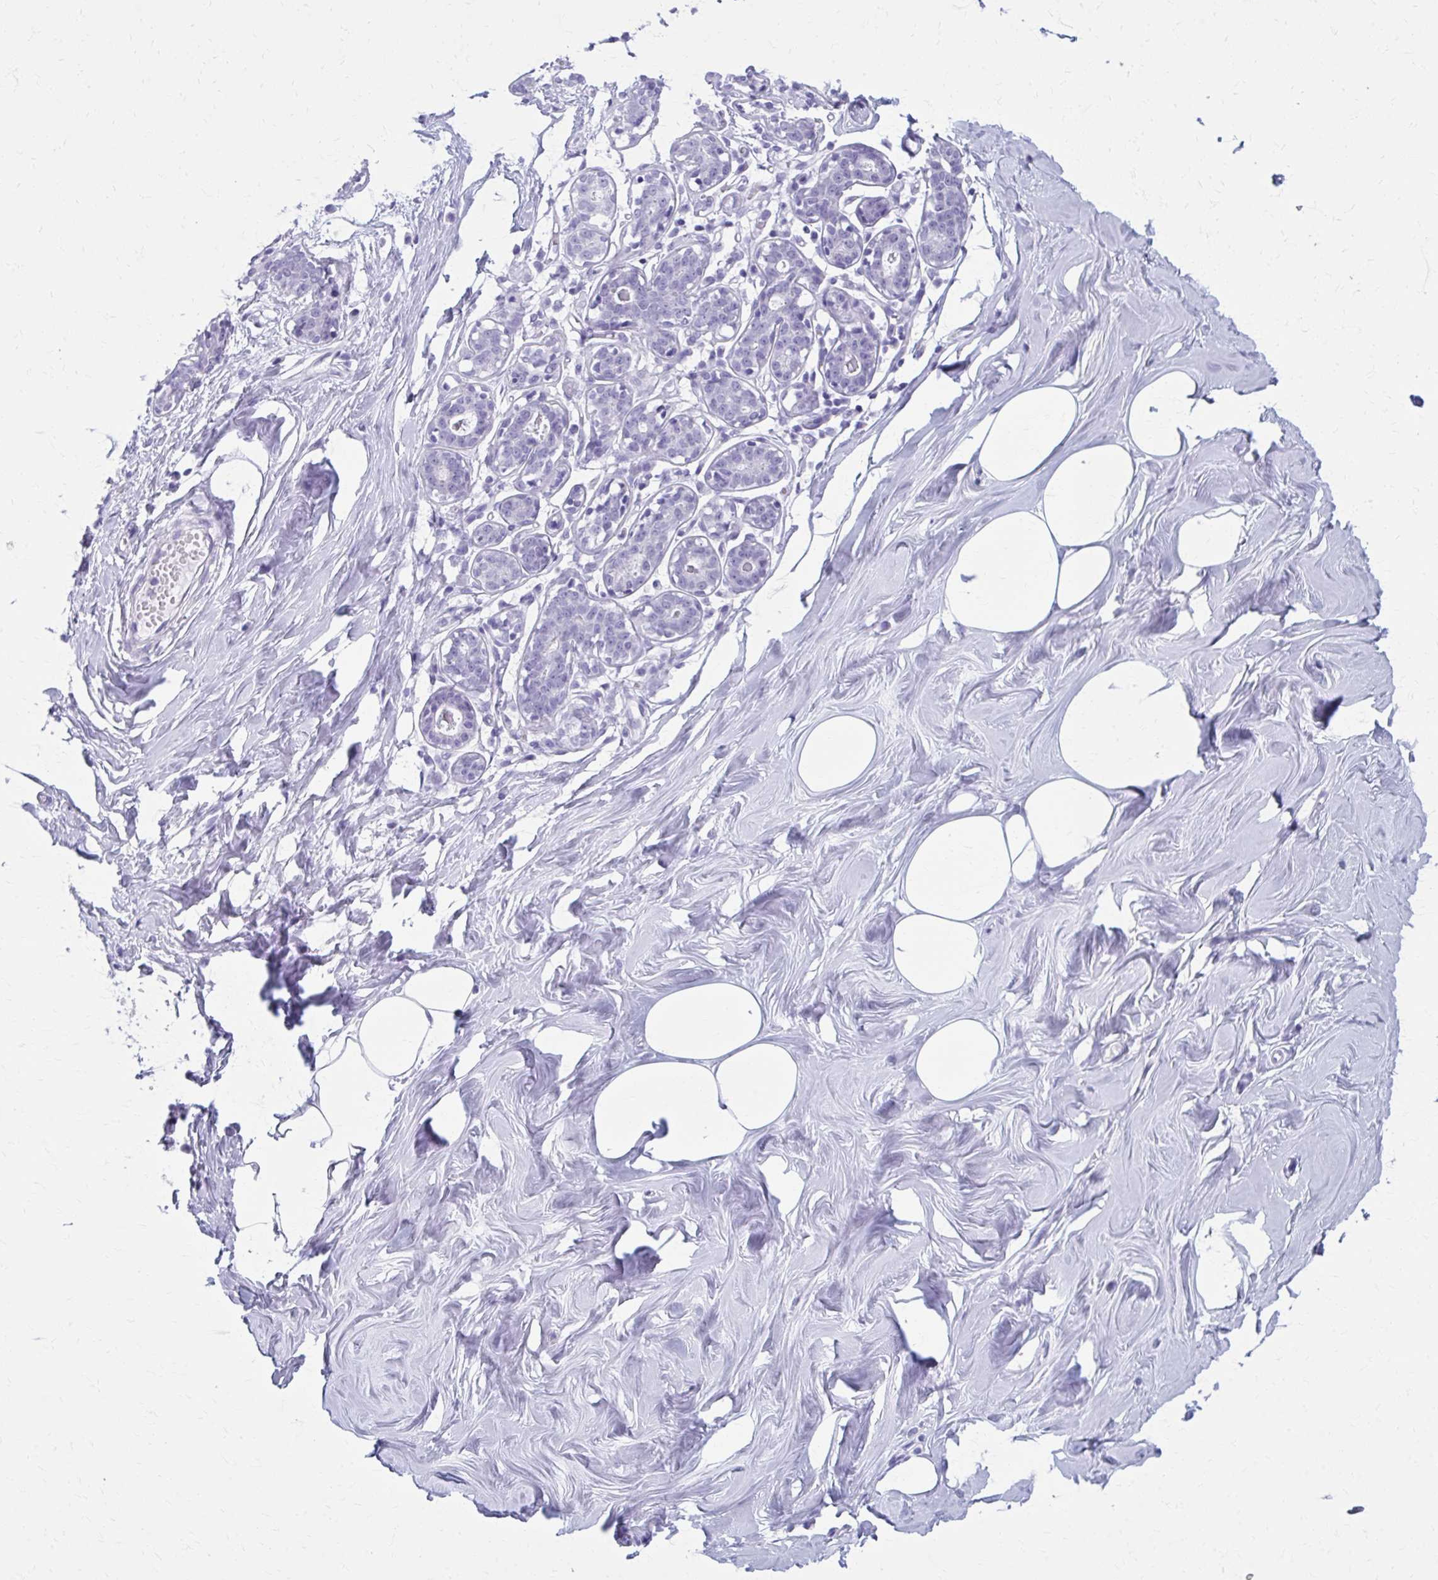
{"staining": {"intensity": "negative", "quantity": "none", "location": "none"}, "tissue": "breast", "cell_type": "Adipocytes", "image_type": "normal", "snomed": [{"axis": "morphology", "description": "Normal tissue, NOS"}, {"axis": "topography", "description": "Breast"}], "caption": "A high-resolution micrograph shows IHC staining of unremarkable breast, which demonstrates no significant staining in adipocytes.", "gene": "MPLKIP", "patient": {"sex": "female", "age": 27}}